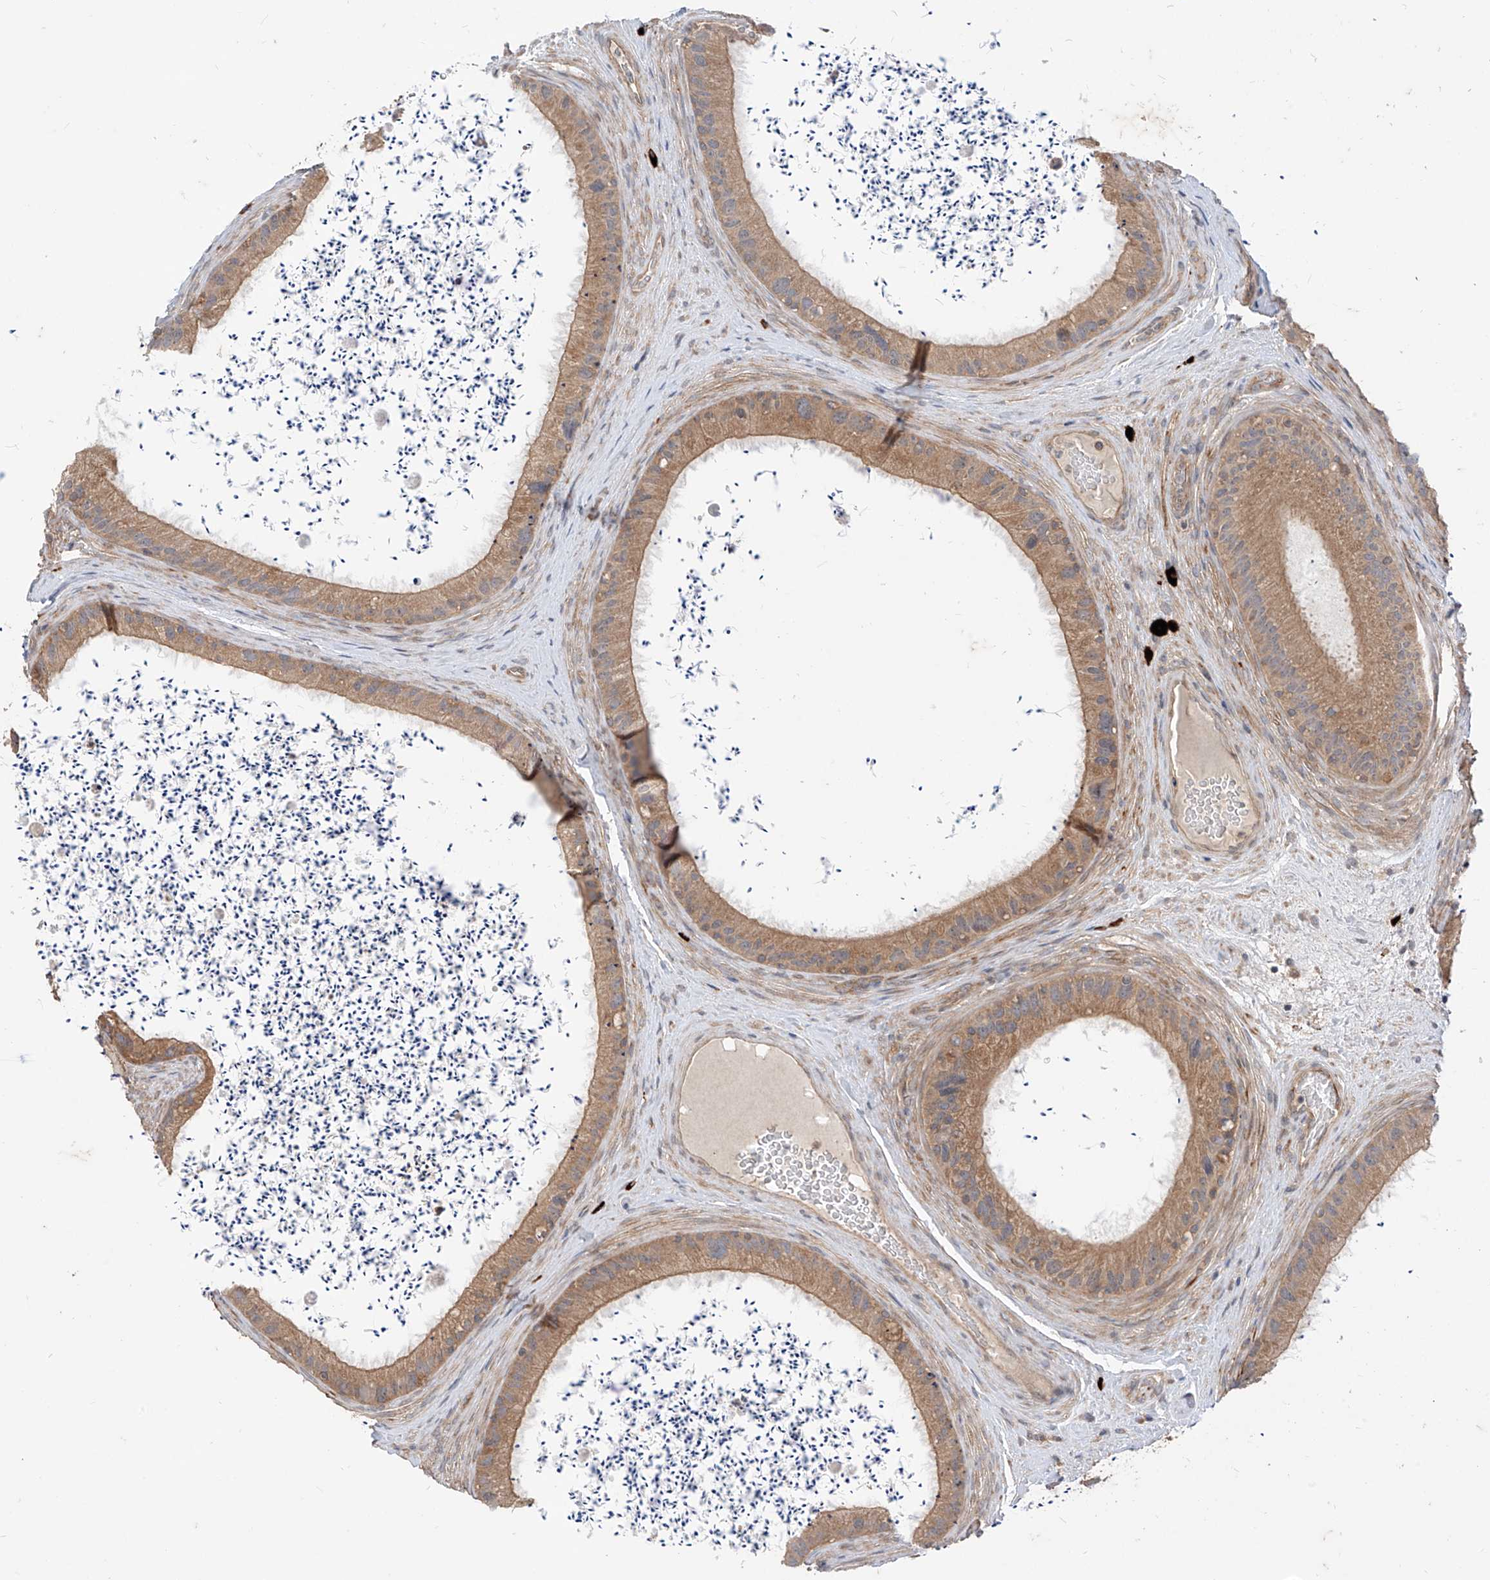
{"staining": {"intensity": "moderate", "quantity": ">75%", "location": "cytoplasmic/membranous"}, "tissue": "epididymis", "cell_type": "Glandular cells", "image_type": "normal", "snomed": [{"axis": "morphology", "description": "Normal tissue, NOS"}, {"axis": "topography", "description": "Epididymis, spermatic cord, NOS"}], "caption": "A high-resolution image shows immunohistochemistry (IHC) staining of benign epididymis, which exhibits moderate cytoplasmic/membranous expression in about >75% of glandular cells. (DAB = brown stain, brightfield microscopy at high magnification).", "gene": "MTUS2", "patient": {"sex": "male", "age": 50}}